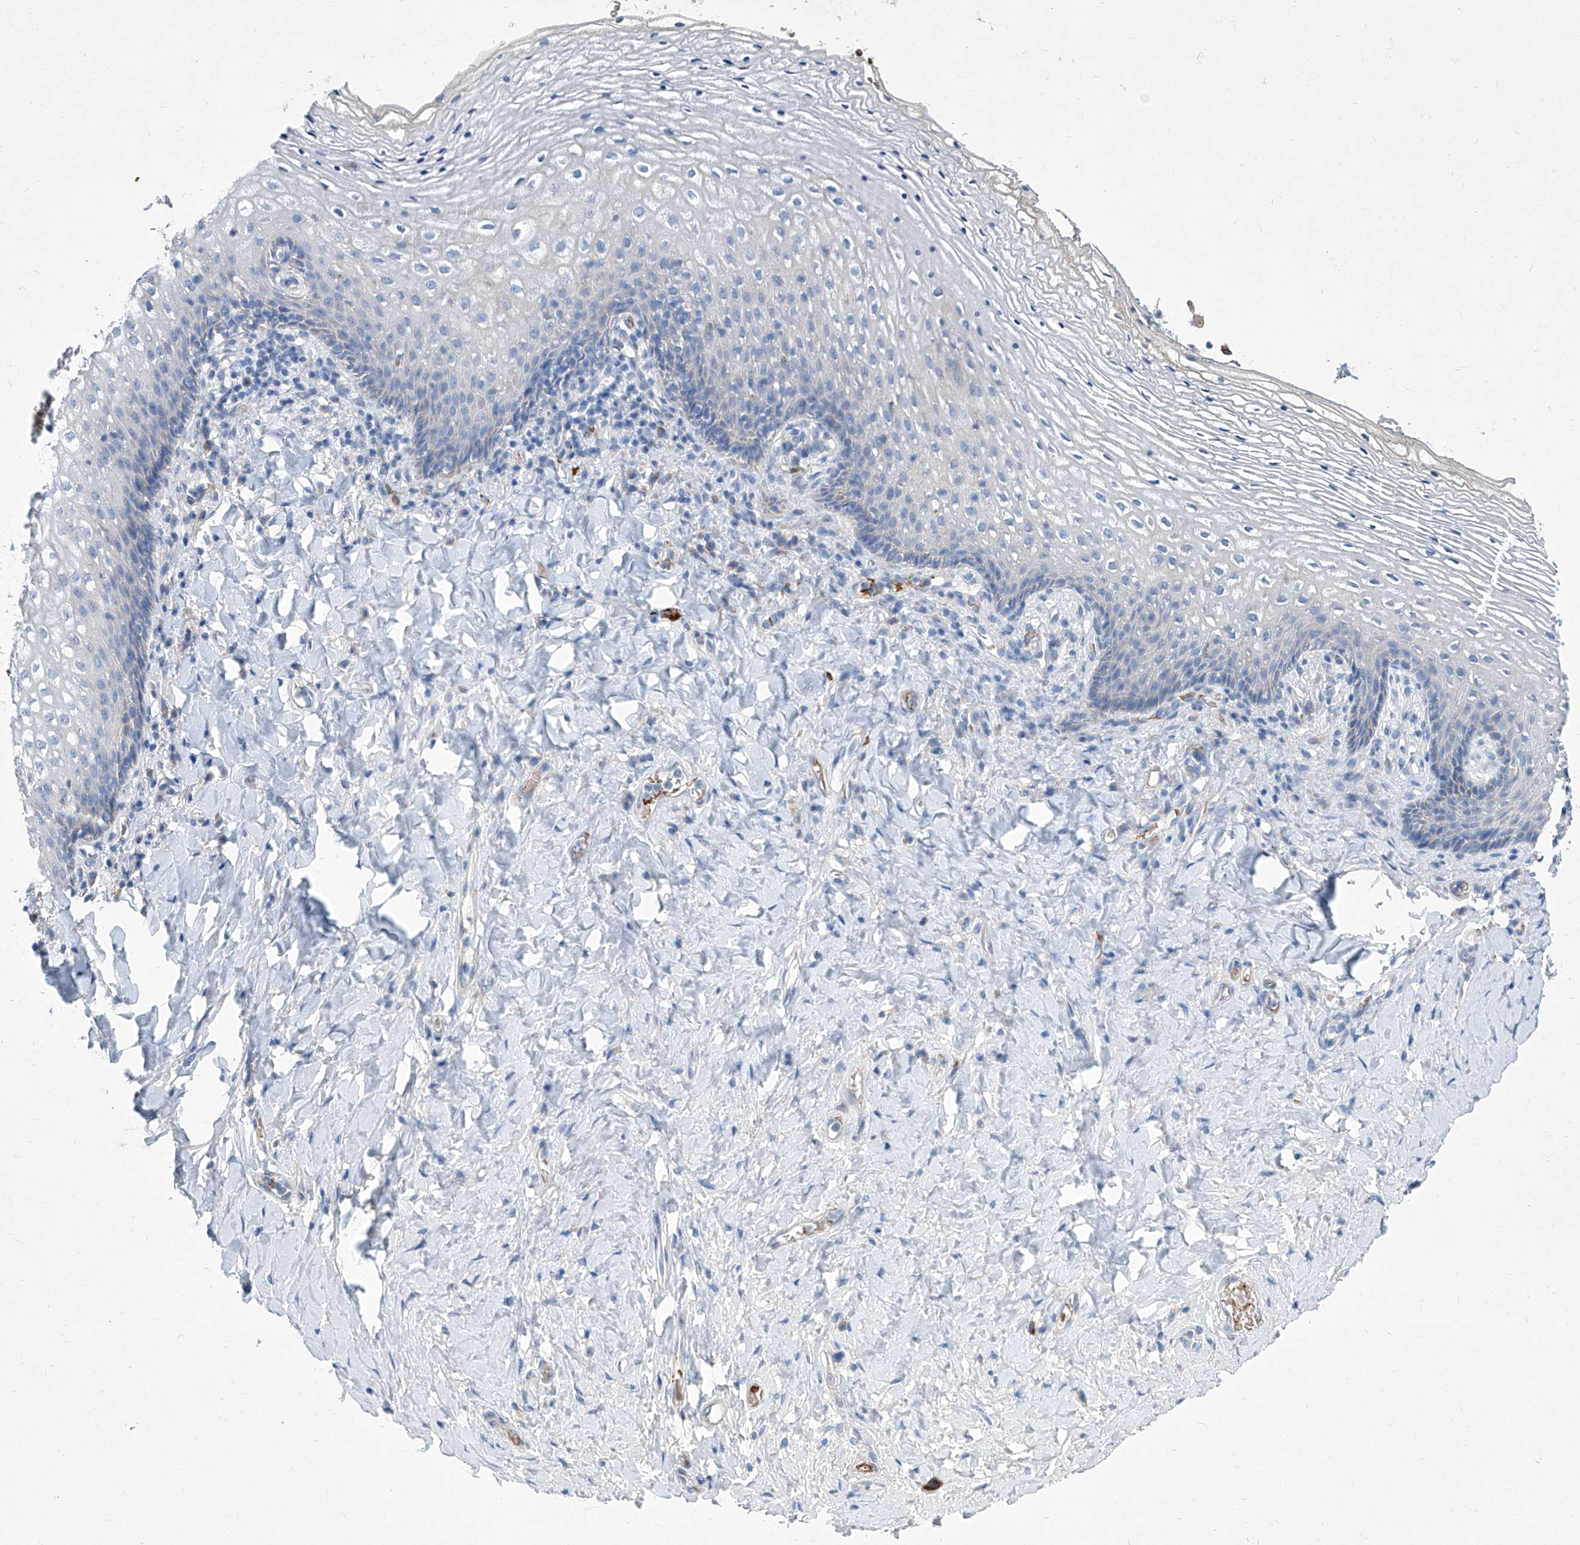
{"staining": {"intensity": "negative", "quantity": "none", "location": "none"}, "tissue": "vagina", "cell_type": "Squamous epithelial cells", "image_type": "normal", "snomed": [{"axis": "morphology", "description": "Normal tissue, NOS"}, {"axis": "topography", "description": "Vagina"}], "caption": "Micrograph shows no significant protein expression in squamous epithelial cells of normal vagina.", "gene": "FPR2", "patient": {"sex": "female", "age": 60}}